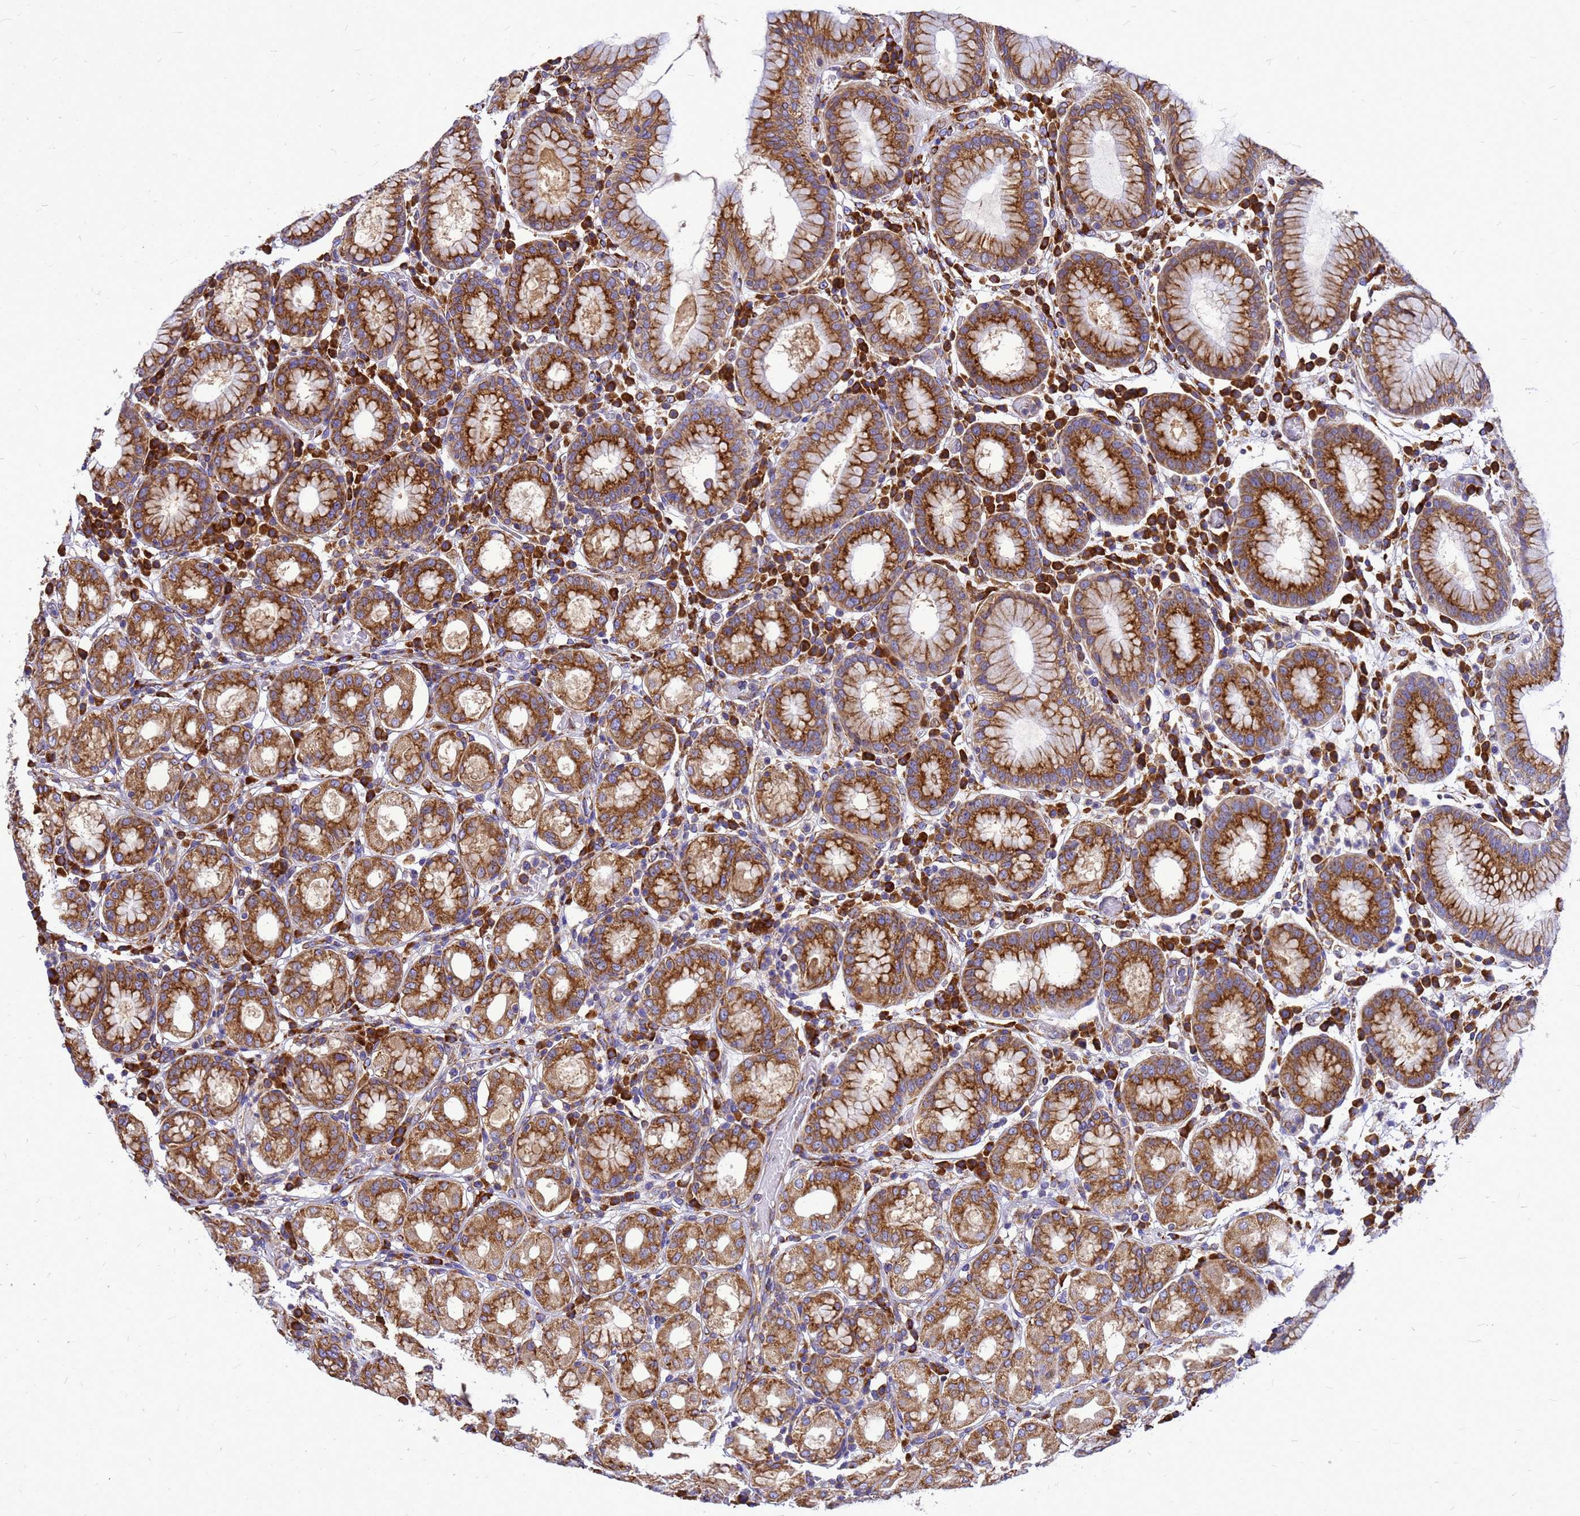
{"staining": {"intensity": "strong", "quantity": ">75%", "location": "cytoplasmic/membranous"}, "tissue": "stomach", "cell_type": "Glandular cells", "image_type": "normal", "snomed": [{"axis": "morphology", "description": "Normal tissue, NOS"}, {"axis": "topography", "description": "Stomach"}, {"axis": "topography", "description": "Stomach, lower"}], "caption": "This image demonstrates IHC staining of unremarkable human stomach, with high strong cytoplasmic/membranous positivity in approximately >75% of glandular cells.", "gene": "EEF1D", "patient": {"sex": "female", "age": 56}}